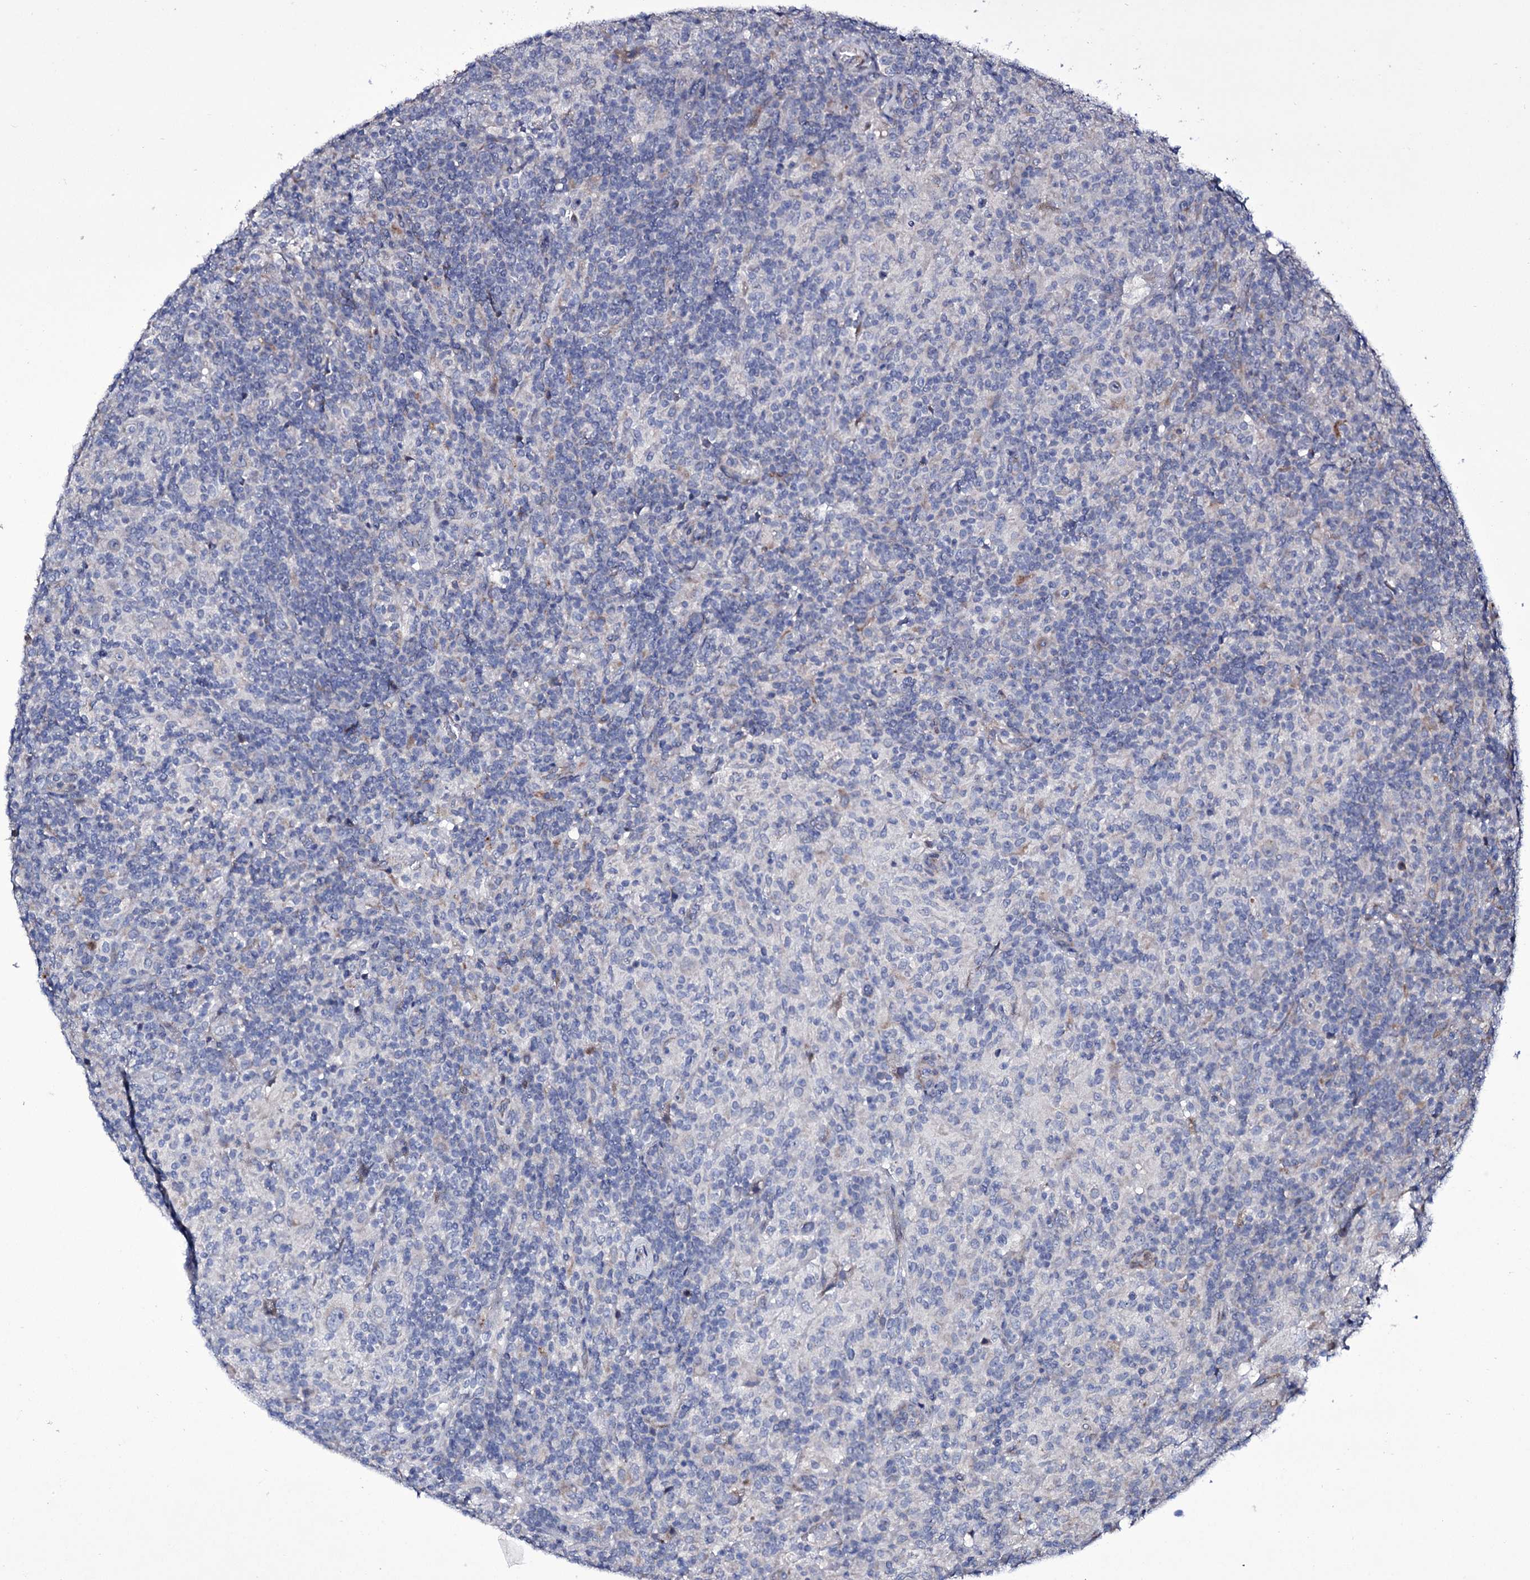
{"staining": {"intensity": "negative", "quantity": "none", "location": "none"}, "tissue": "lymphoma", "cell_type": "Tumor cells", "image_type": "cancer", "snomed": [{"axis": "morphology", "description": "Hodgkin's disease, NOS"}, {"axis": "topography", "description": "Lymph node"}], "caption": "High power microscopy photomicrograph of an IHC image of Hodgkin's disease, revealing no significant positivity in tumor cells. Nuclei are stained in blue.", "gene": "TUBGCP5", "patient": {"sex": "male", "age": 70}}